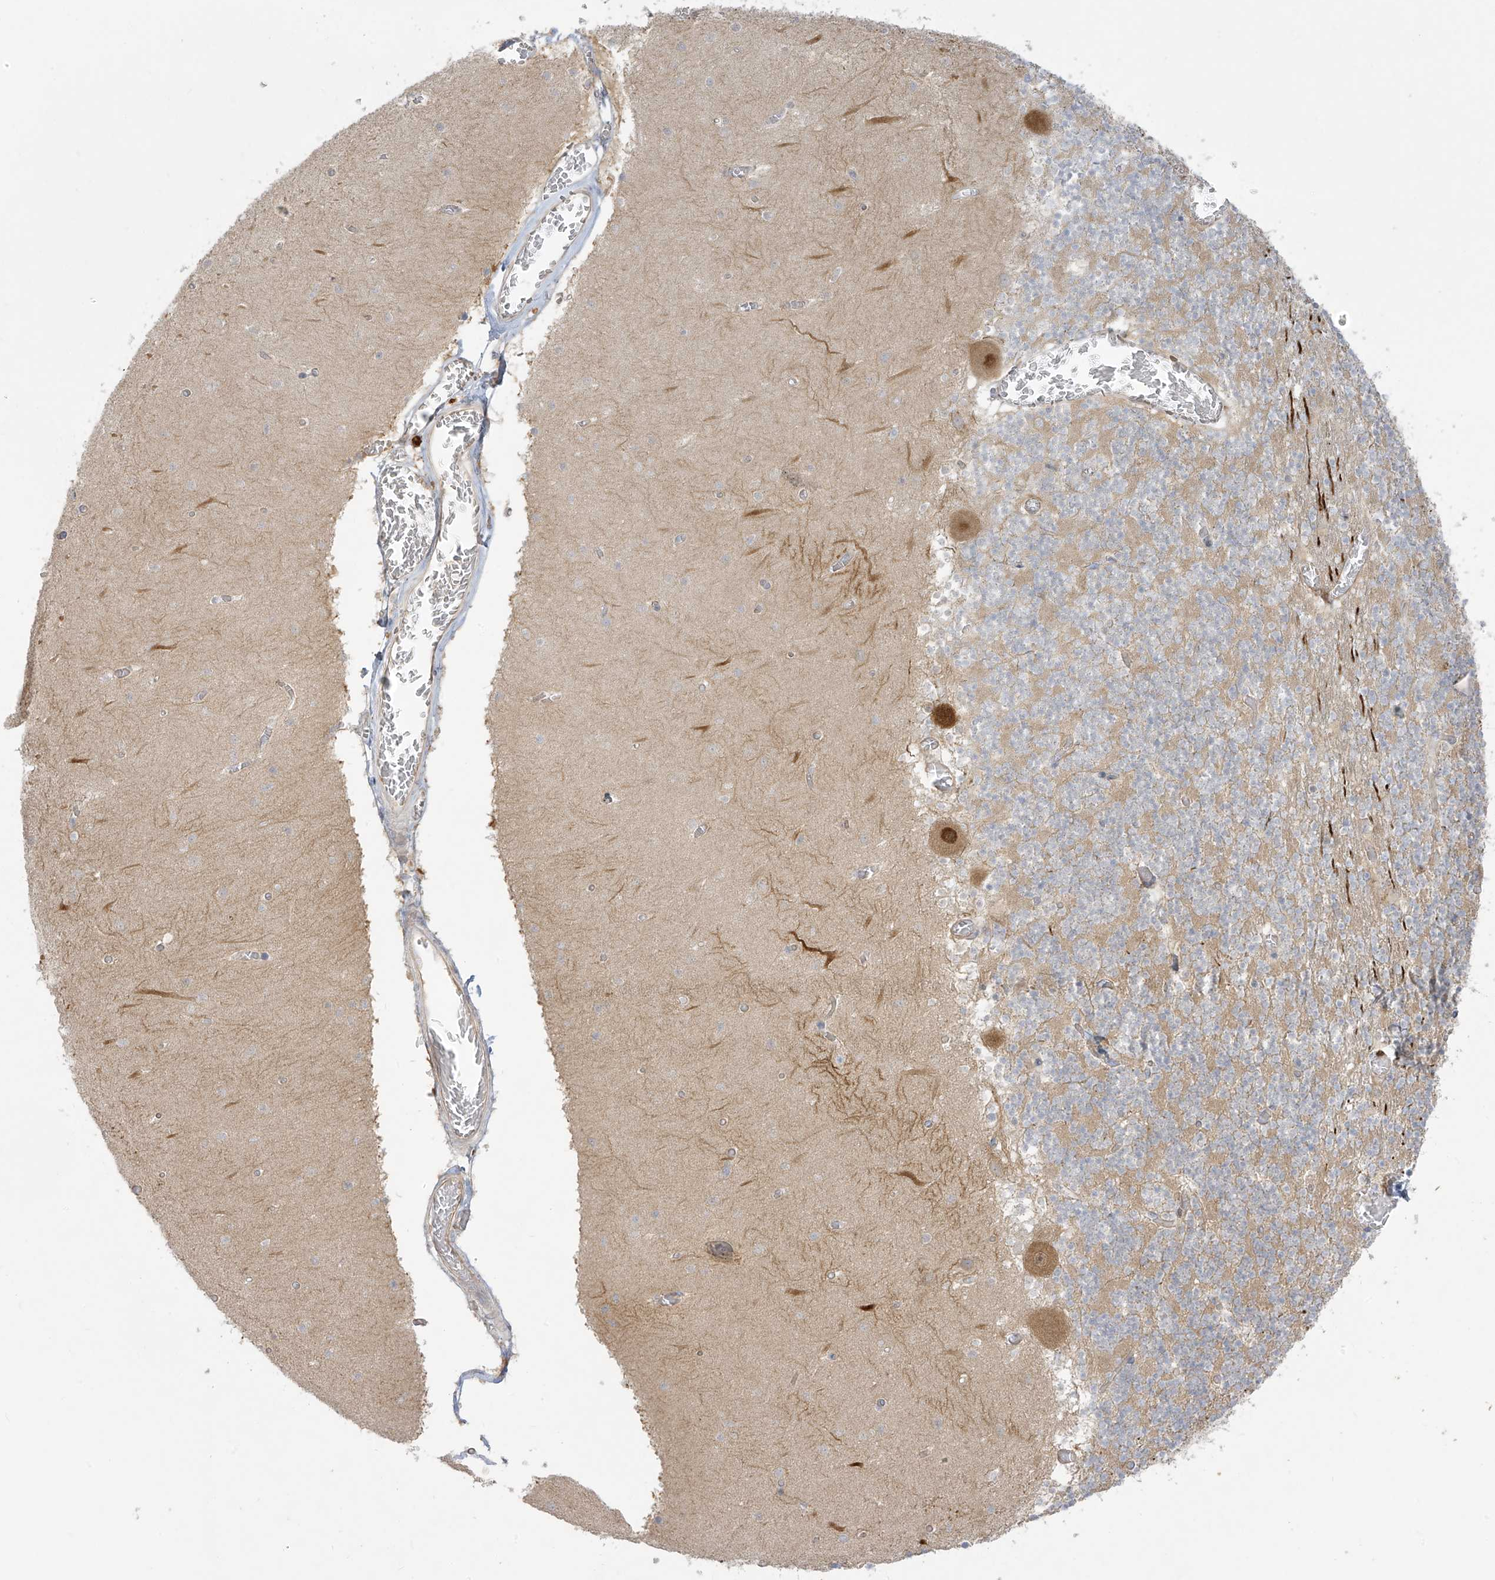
{"staining": {"intensity": "weak", "quantity": "<25%", "location": "cytoplasmic/membranous"}, "tissue": "cerebellum", "cell_type": "Cells in granular layer", "image_type": "normal", "snomed": [{"axis": "morphology", "description": "Normal tissue, NOS"}, {"axis": "topography", "description": "Cerebellum"}], "caption": "A high-resolution image shows immunohistochemistry (IHC) staining of normal cerebellum, which displays no significant positivity in cells in granular layer. (DAB immunohistochemistry with hematoxylin counter stain).", "gene": "EIPR1", "patient": {"sex": "female", "age": 28}}